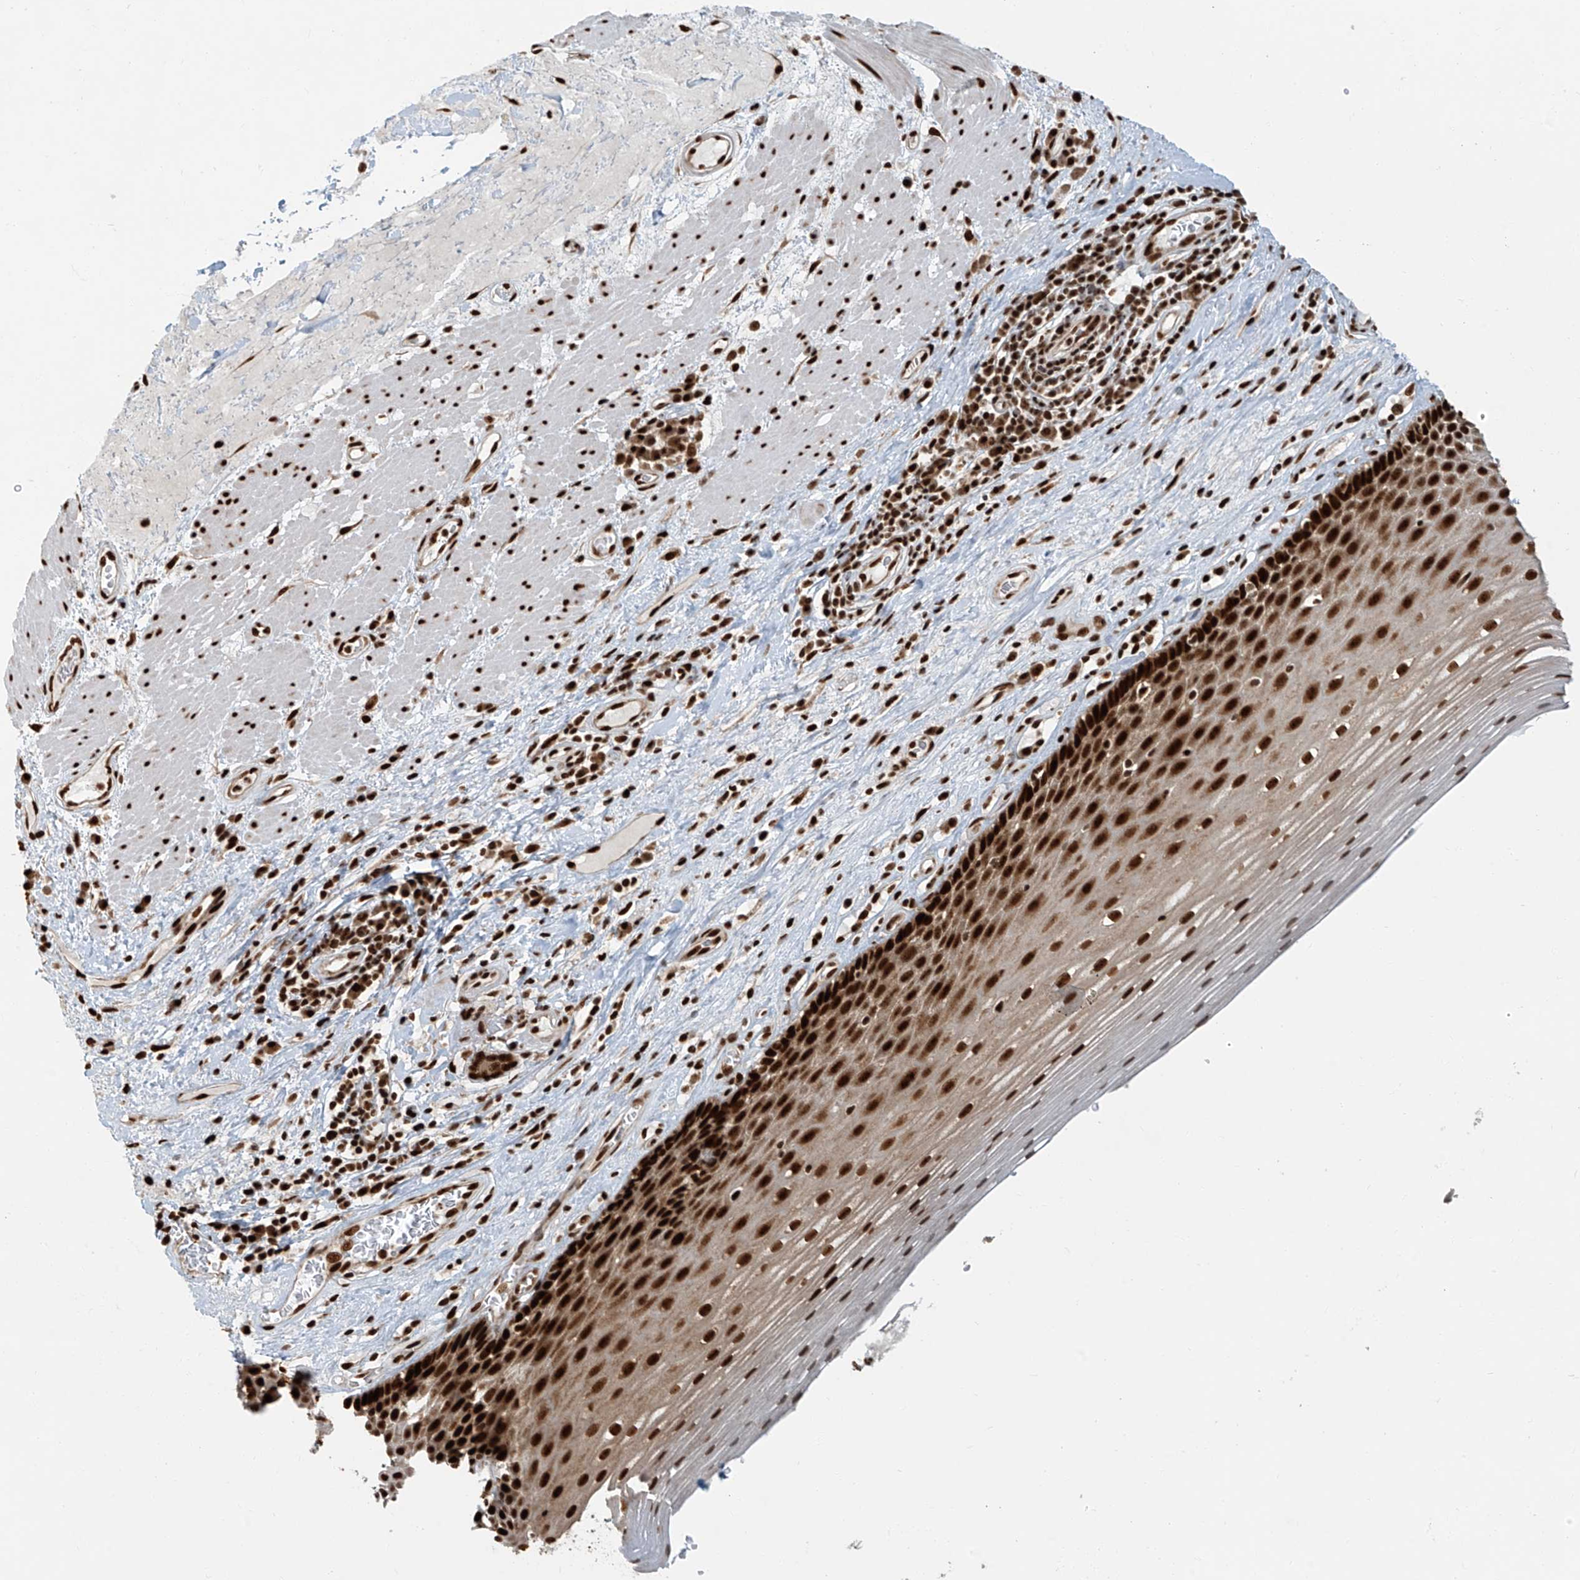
{"staining": {"intensity": "strong", "quantity": ">75%", "location": "nuclear"}, "tissue": "esophagus", "cell_type": "Squamous epithelial cells", "image_type": "normal", "snomed": [{"axis": "morphology", "description": "Normal tissue, NOS"}, {"axis": "topography", "description": "Esophagus"}], "caption": "A micrograph of human esophagus stained for a protein demonstrates strong nuclear brown staining in squamous epithelial cells. (brown staining indicates protein expression, while blue staining denotes nuclei).", "gene": "FAM193B", "patient": {"sex": "male", "age": 62}}